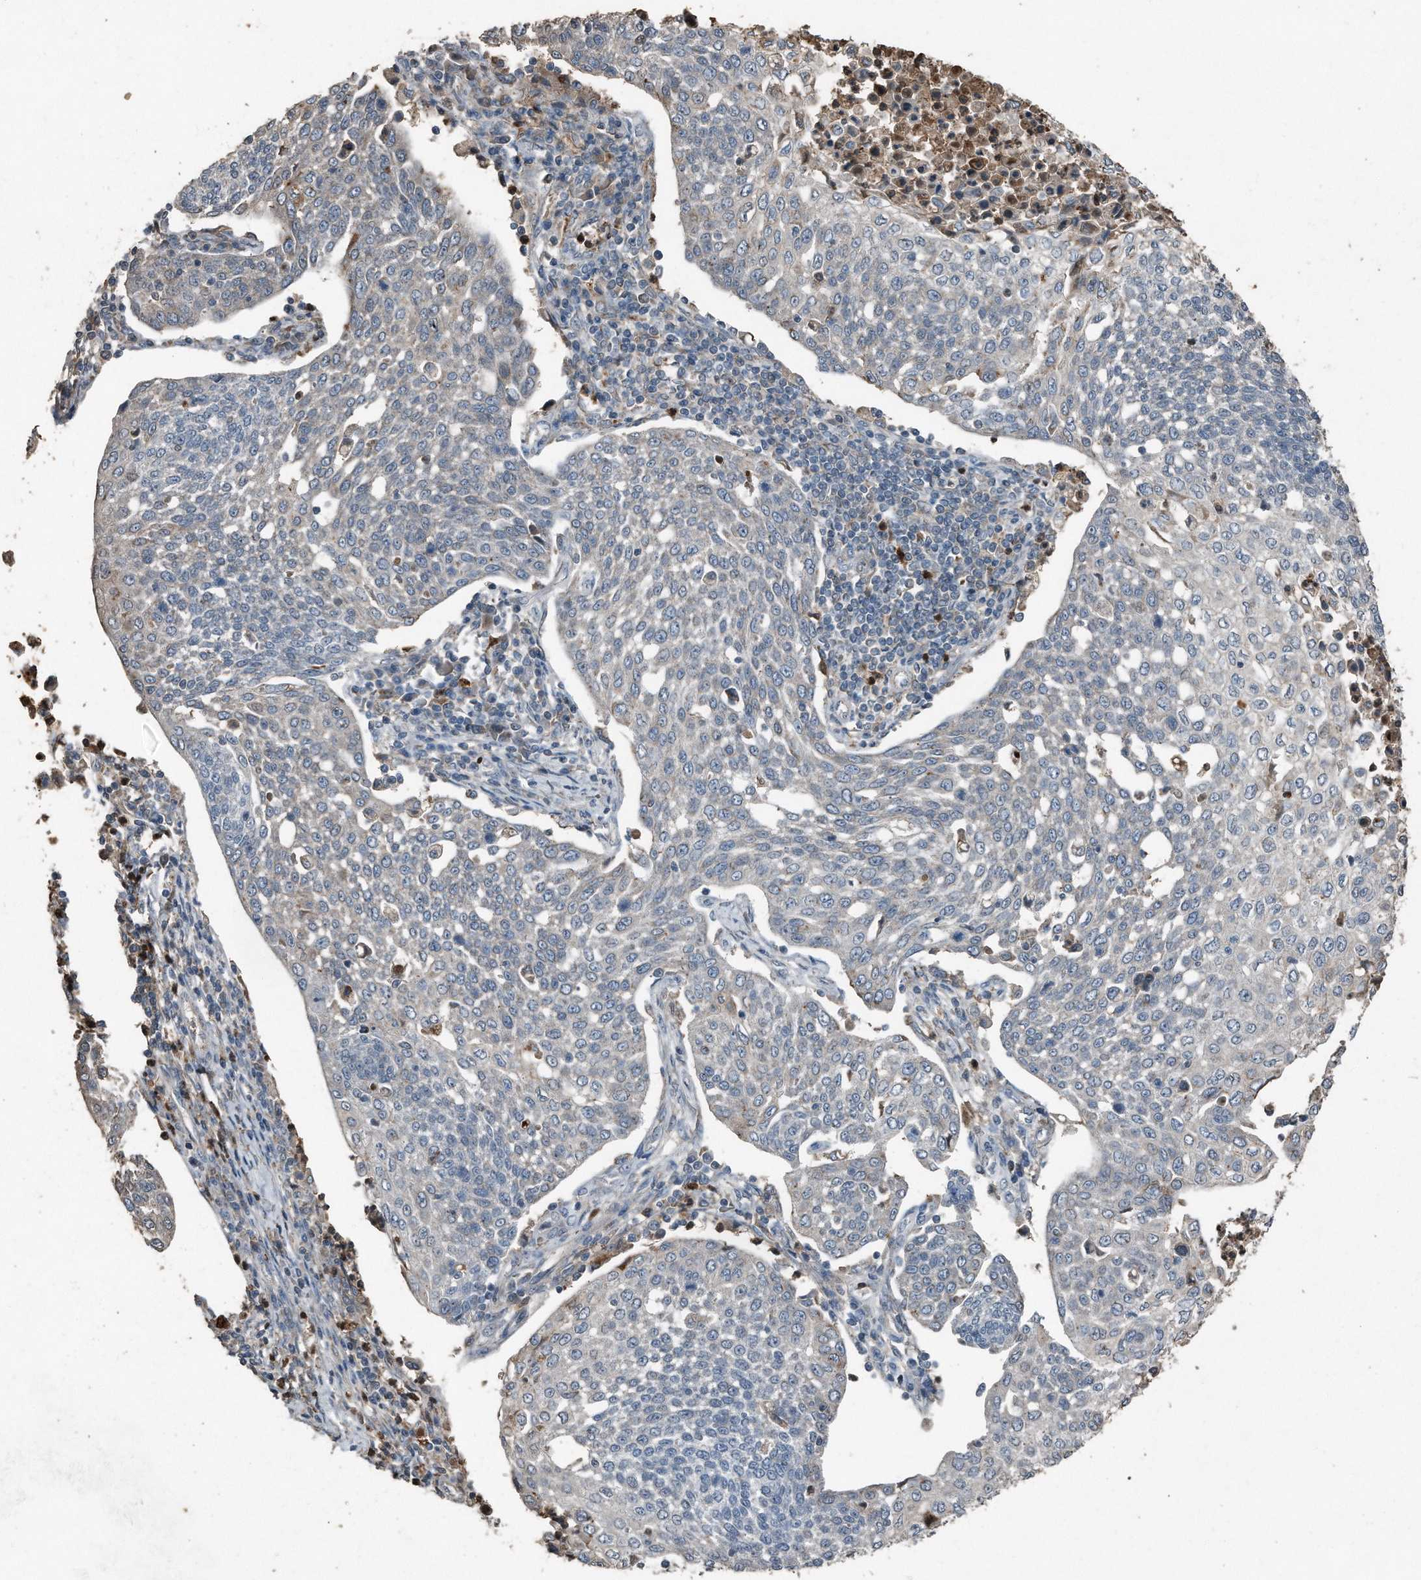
{"staining": {"intensity": "negative", "quantity": "none", "location": "none"}, "tissue": "cervical cancer", "cell_type": "Tumor cells", "image_type": "cancer", "snomed": [{"axis": "morphology", "description": "Squamous cell carcinoma, NOS"}, {"axis": "topography", "description": "Cervix"}], "caption": "A high-resolution micrograph shows immunohistochemistry (IHC) staining of cervical squamous cell carcinoma, which shows no significant staining in tumor cells.", "gene": "C9", "patient": {"sex": "female", "age": 34}}